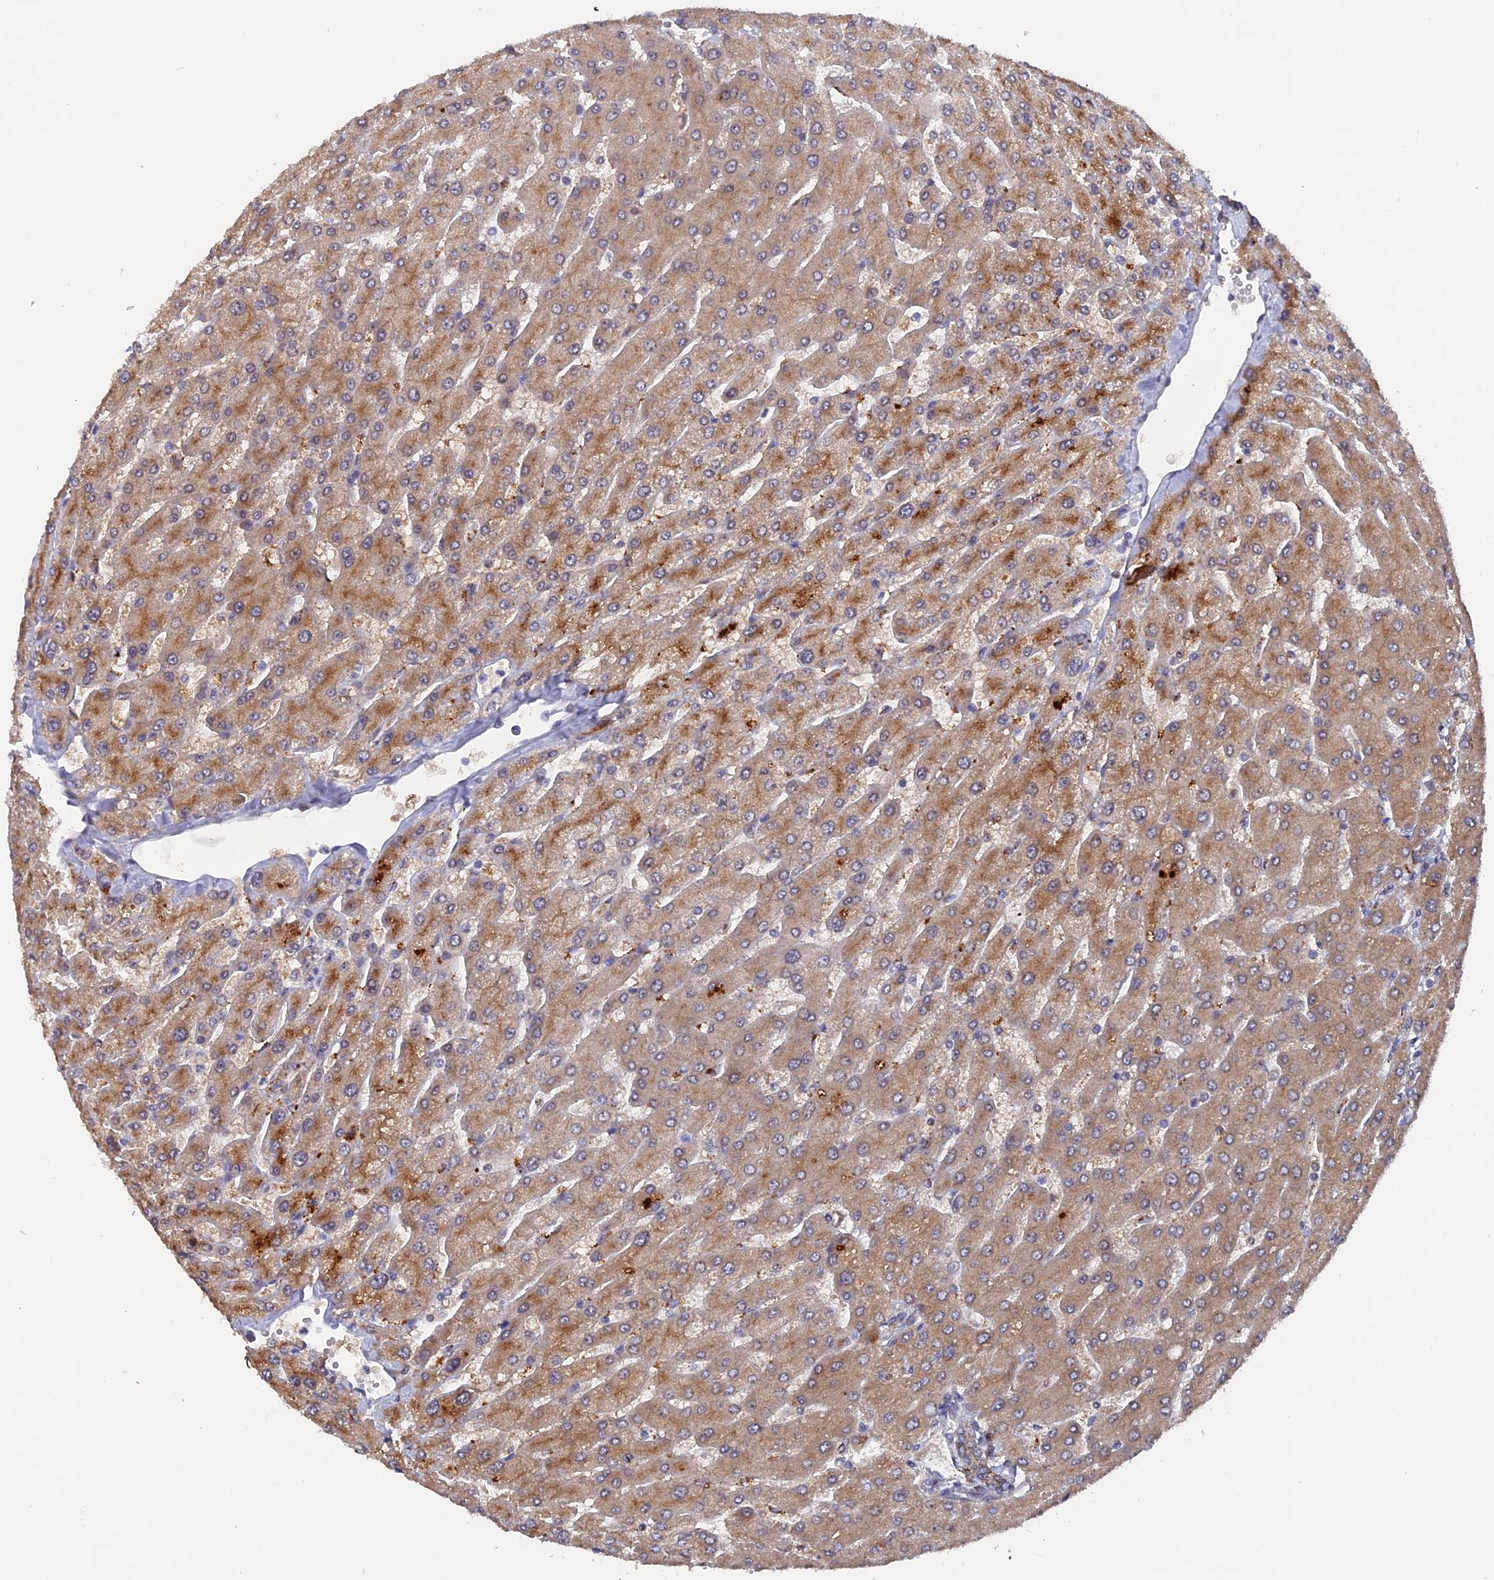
{"staining": {"intensity": "weak", "quantity": "25%-75%", "location": "cytoplasmic/membranous"}, "tissue": "liver", "cell_type": "Cholangiocytes", "image_type": "normal", "snomed": [{"axis": "morphology", "description": "Normal tissue, NOS"}, {"axis": "topography", "description": "Liver"}], "caption": "A low amount of weak cytoplasmic/membranous positivity is seen in approximately 25%-75% of cholangiocytes in benign liver.", "gene": "NOSIP", "patient": {"sex": "male", "age": 55}}